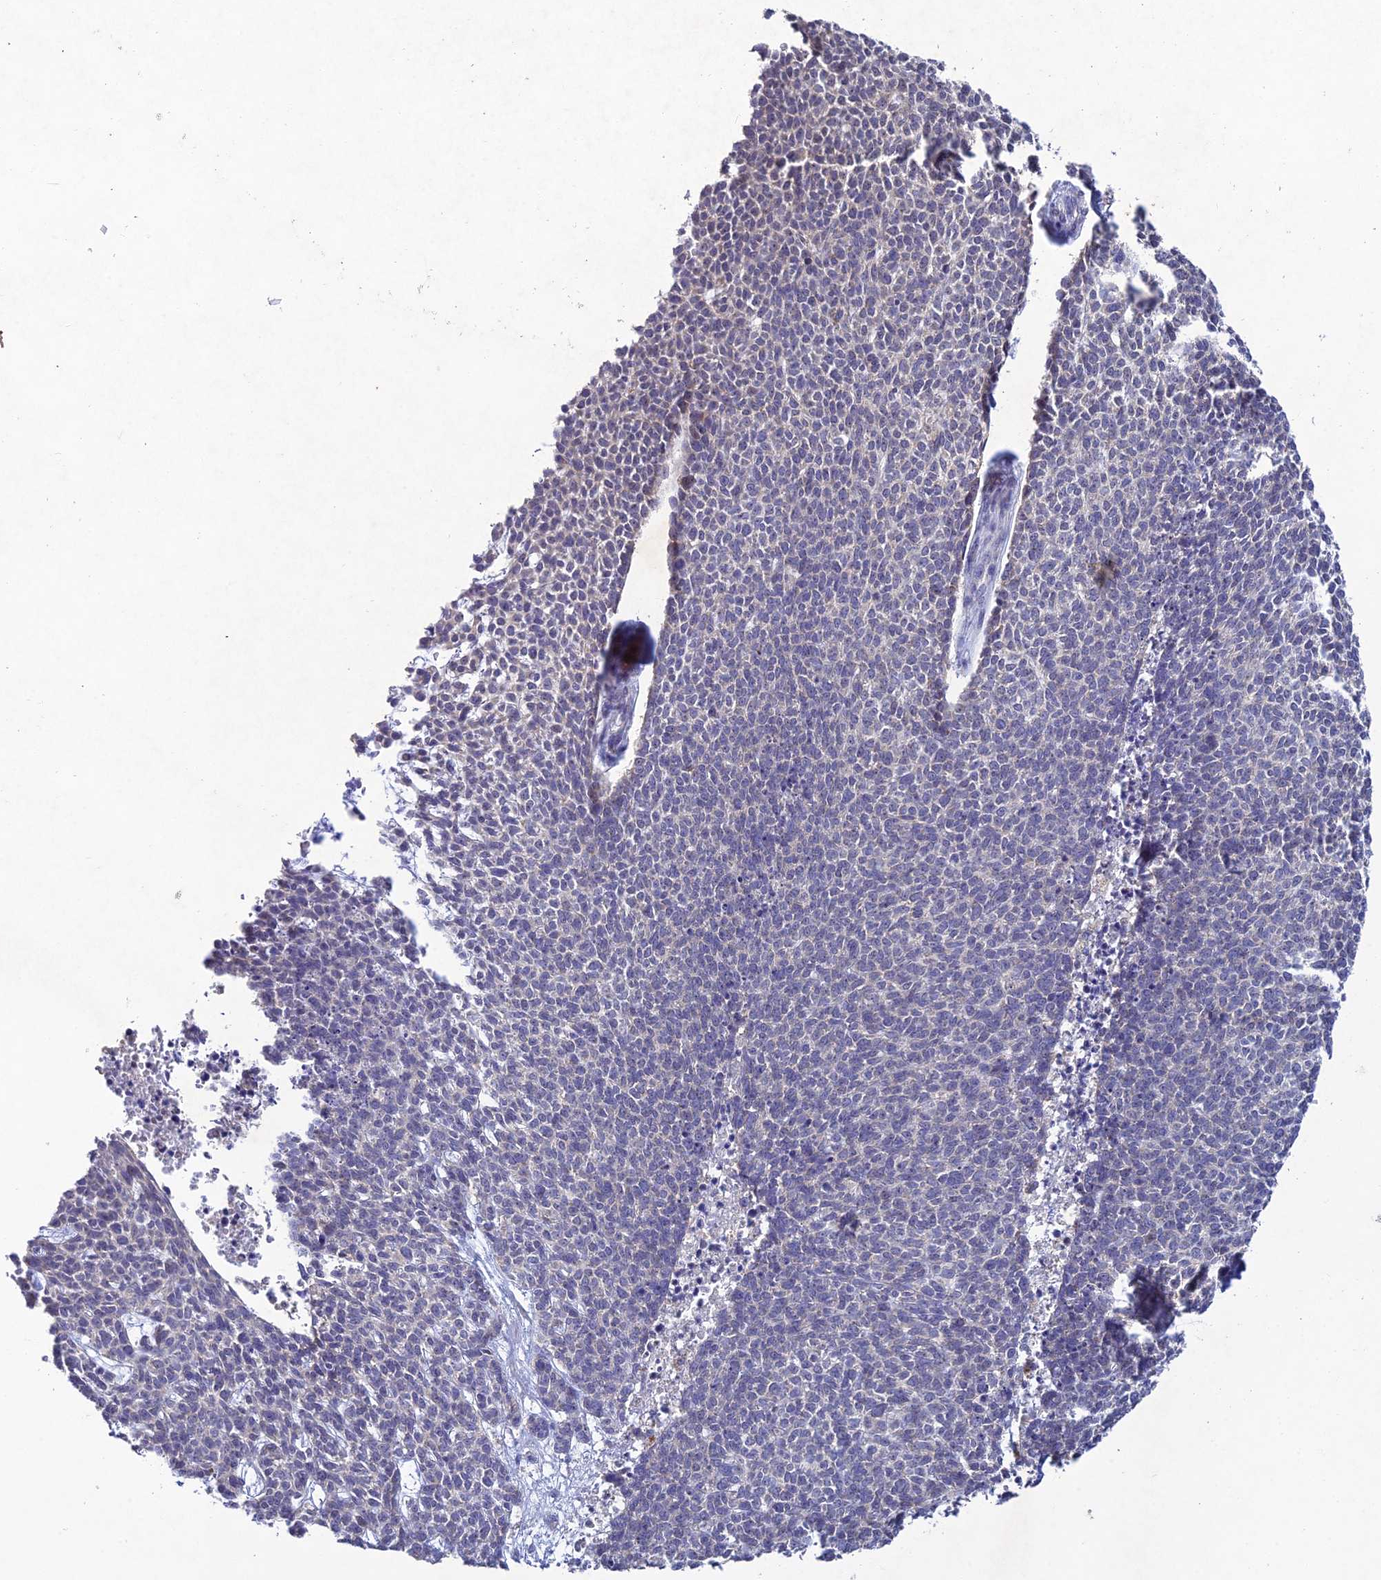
{"staining": {"intensity": "negative", "quantity": "none", "location": "none"}, "tissue": "skin cancer", "cell_type": "Tumor cells", "image_type": "cancer", "snomed": [{"axis": "morphology", "description": "Basal cell carcinoma"}, {"axis": "topography", "description": "Skin"}], "caption": "Basal cell carcinoma (skin) was stained to show a protein in brown. There is no significant positivity in tumor cells.", "gene": "CHST5", "patient": {"sex": "female", "age": 84}}